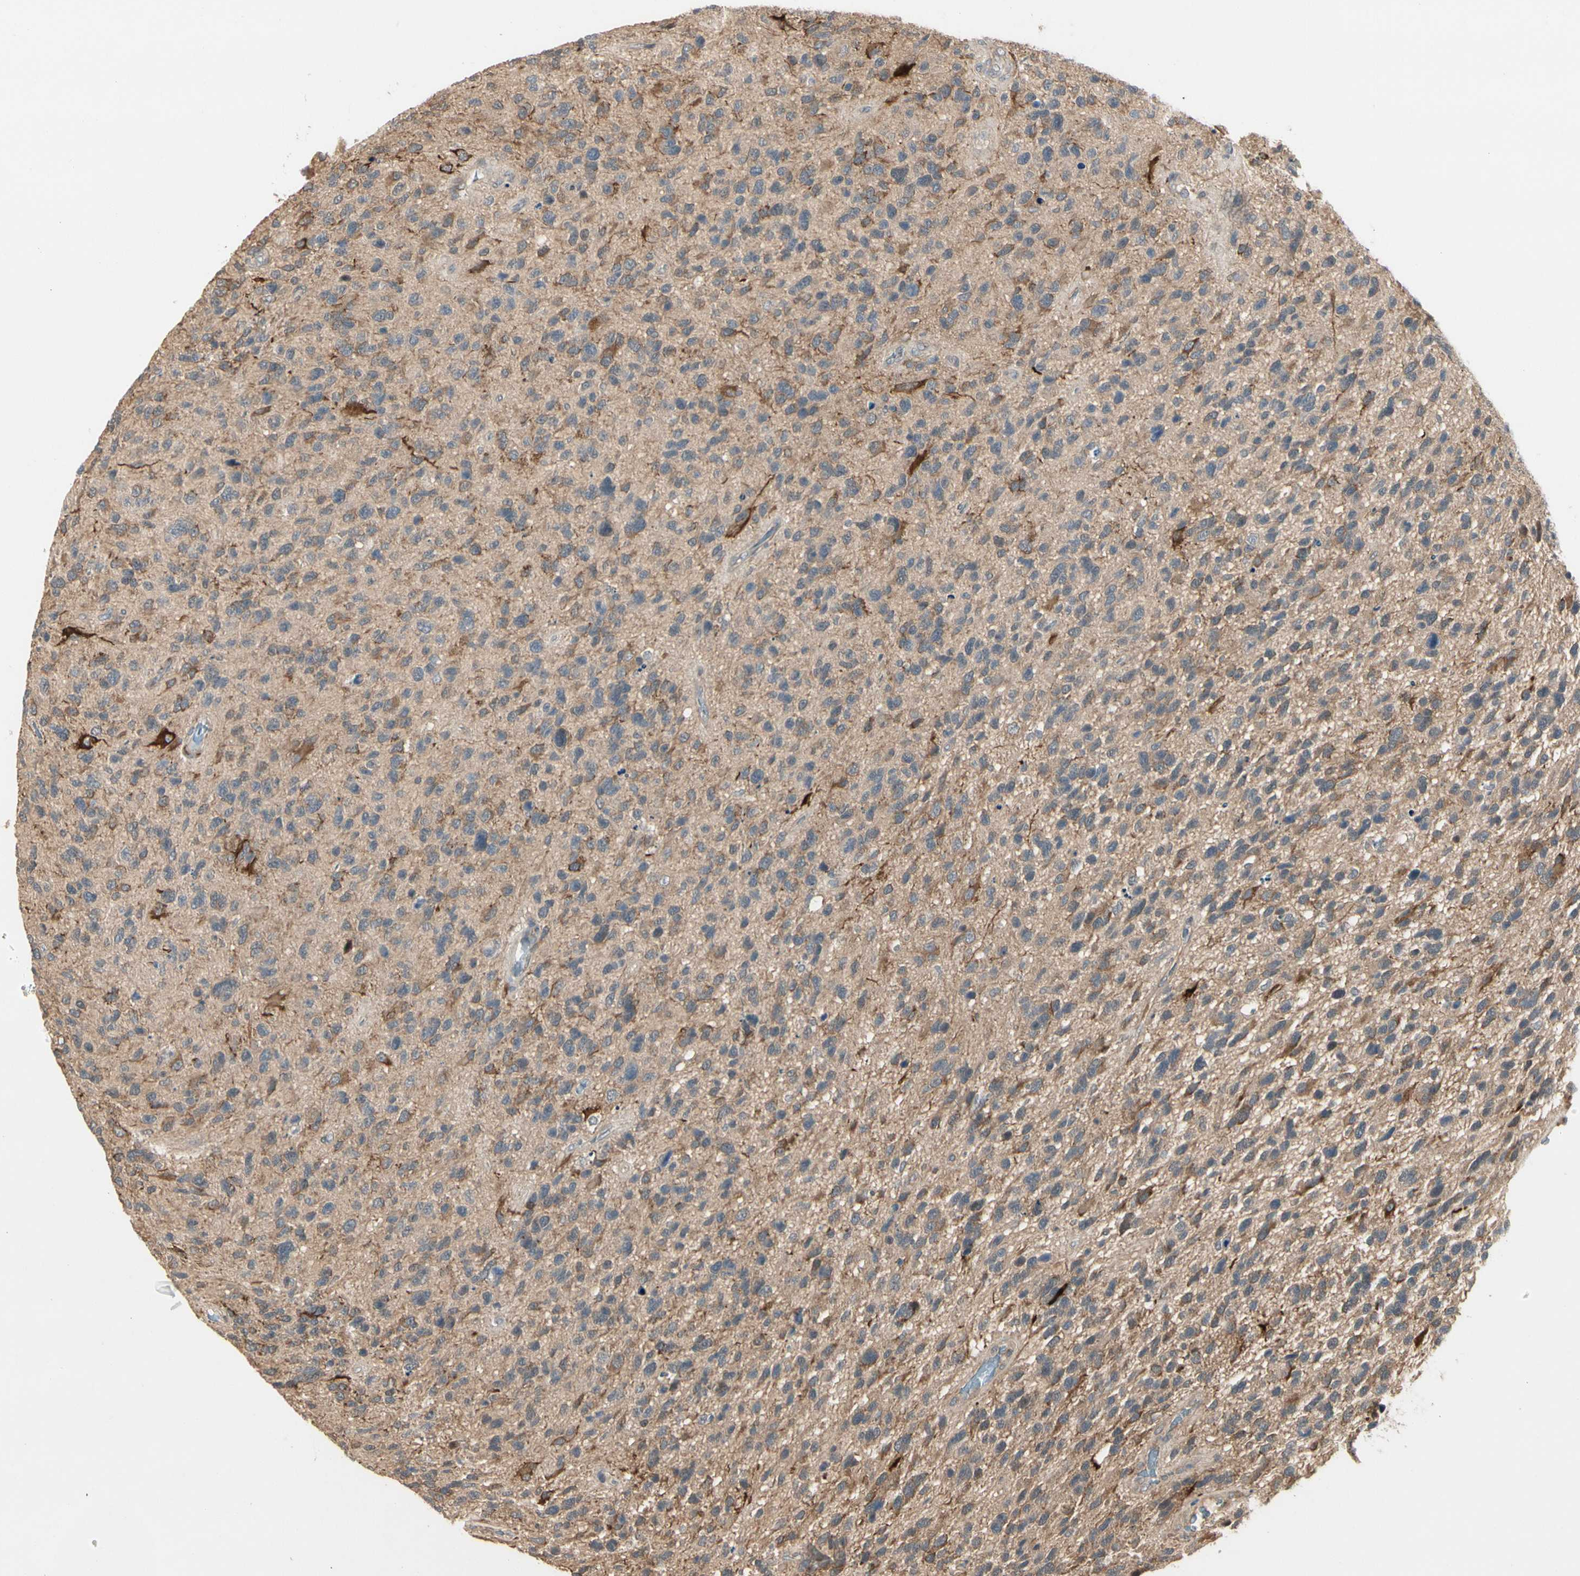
{"staining": {"intensity": "moderate", "quantity": "25%-75%", "location": "cytoplasmic/membranous"}, "tissue": "glioma", "cell_type": "Tumor cells", "image_type": "cancer", "snomed": [{"axis": "morphology", "description": "Glioma, malignant, High grade"}, {"axis": "topography", "description": "Brain"}], "caption": "Immunohistochemistry (IHC) image of high-grade glioma (malignant) stained for a protein (brown), which reveals medium levels of moderate cytoplasmic/membranous positivity in about 25%-75% of tumor cells.", "gene": "ATG4C", "patient": {"sex": "female", "age": 58}}